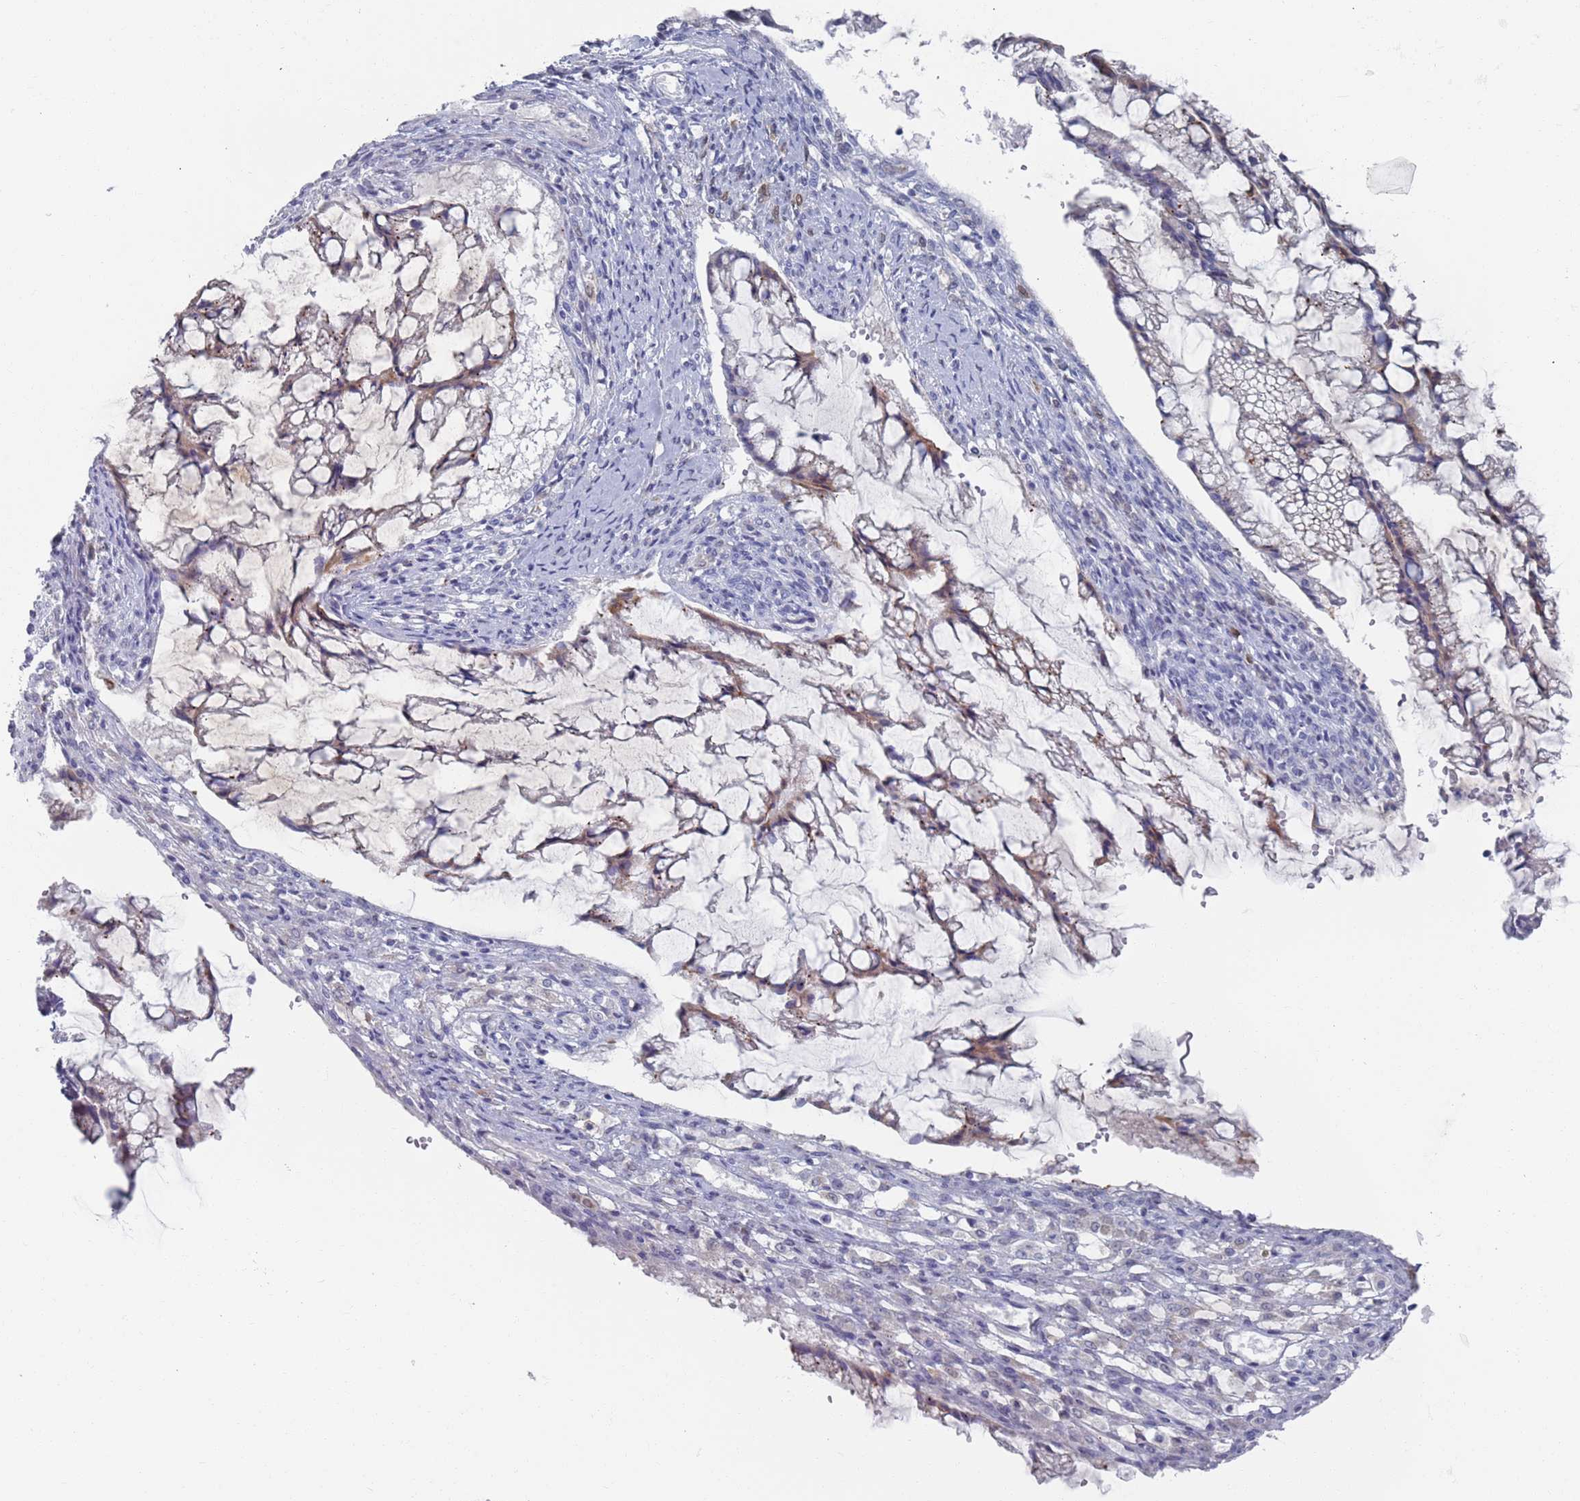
{"staining": {"intensity": "weak", "quantity": "25%-75%", "location": "cytoplasmic/membranous"}, "tissue": "ovarian cancer", "cell_type": "Tumor cells", "image_type": "cancer", "snomed": [{"axis": "morphology", "description": "Cystadenocarcinoma, mucinous, NOS"}, {"axis": "topography", "description": "Ovary"}], "caption": "Immunohistochemical staining of mucinous cystadenocarcinoma (ovarian) displays weak cytoplasmic/membranous protein expression in about 25%-75% of tumor cells. (DAB IHC, brown staining for protein, blue staining for nuclei).", "gene": "MAT1A", "patient": {"sex": "female", "age": 73}}